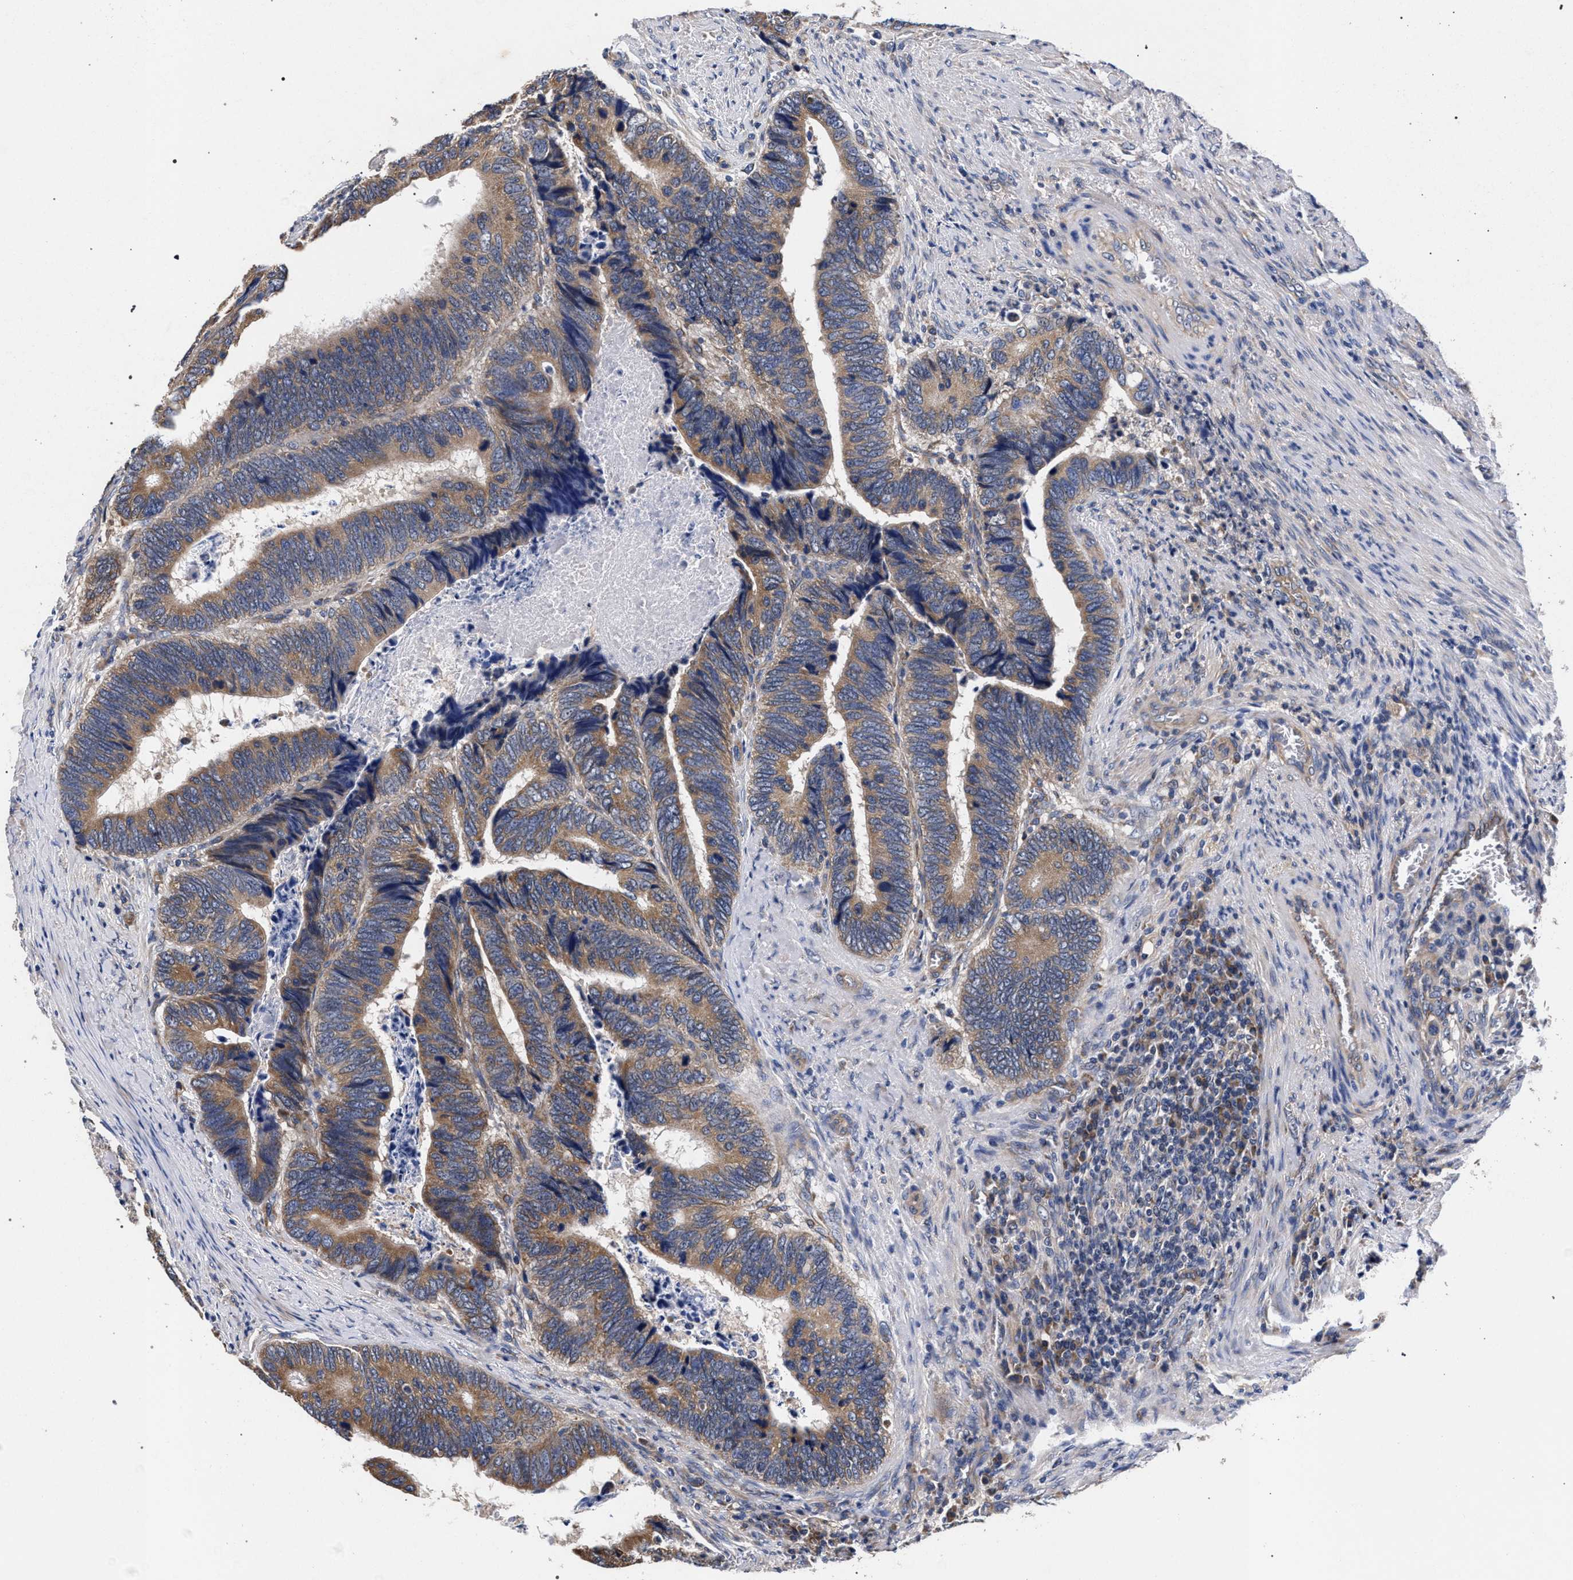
{"staining": {"intensity": "moderate", "quantity": "25%-75%", "location": "cytoplasmic/membranous"}, "tissue": "colorectal cancer", "cell_type": "Tumor cells", "image_type": "cancer", "snomed": [{"axis": "morphology", "description": "Adenocarcinoma, NOS"}, {"axis": "topography", "description": "Colon"}], "caption": "Immunohistochemical staining of colorectal adenocarcinoma exhibits medium levels of moderate cytoplasmic/membranous protein positivity in about 25%-75% of tumor cells. (Stains: DAB in brown, nuclei in blue, Microscopy: brightfield microscopy at high magnification).", "gene": "CFAP95", "patient": {"sex": "male", "age": 72}}